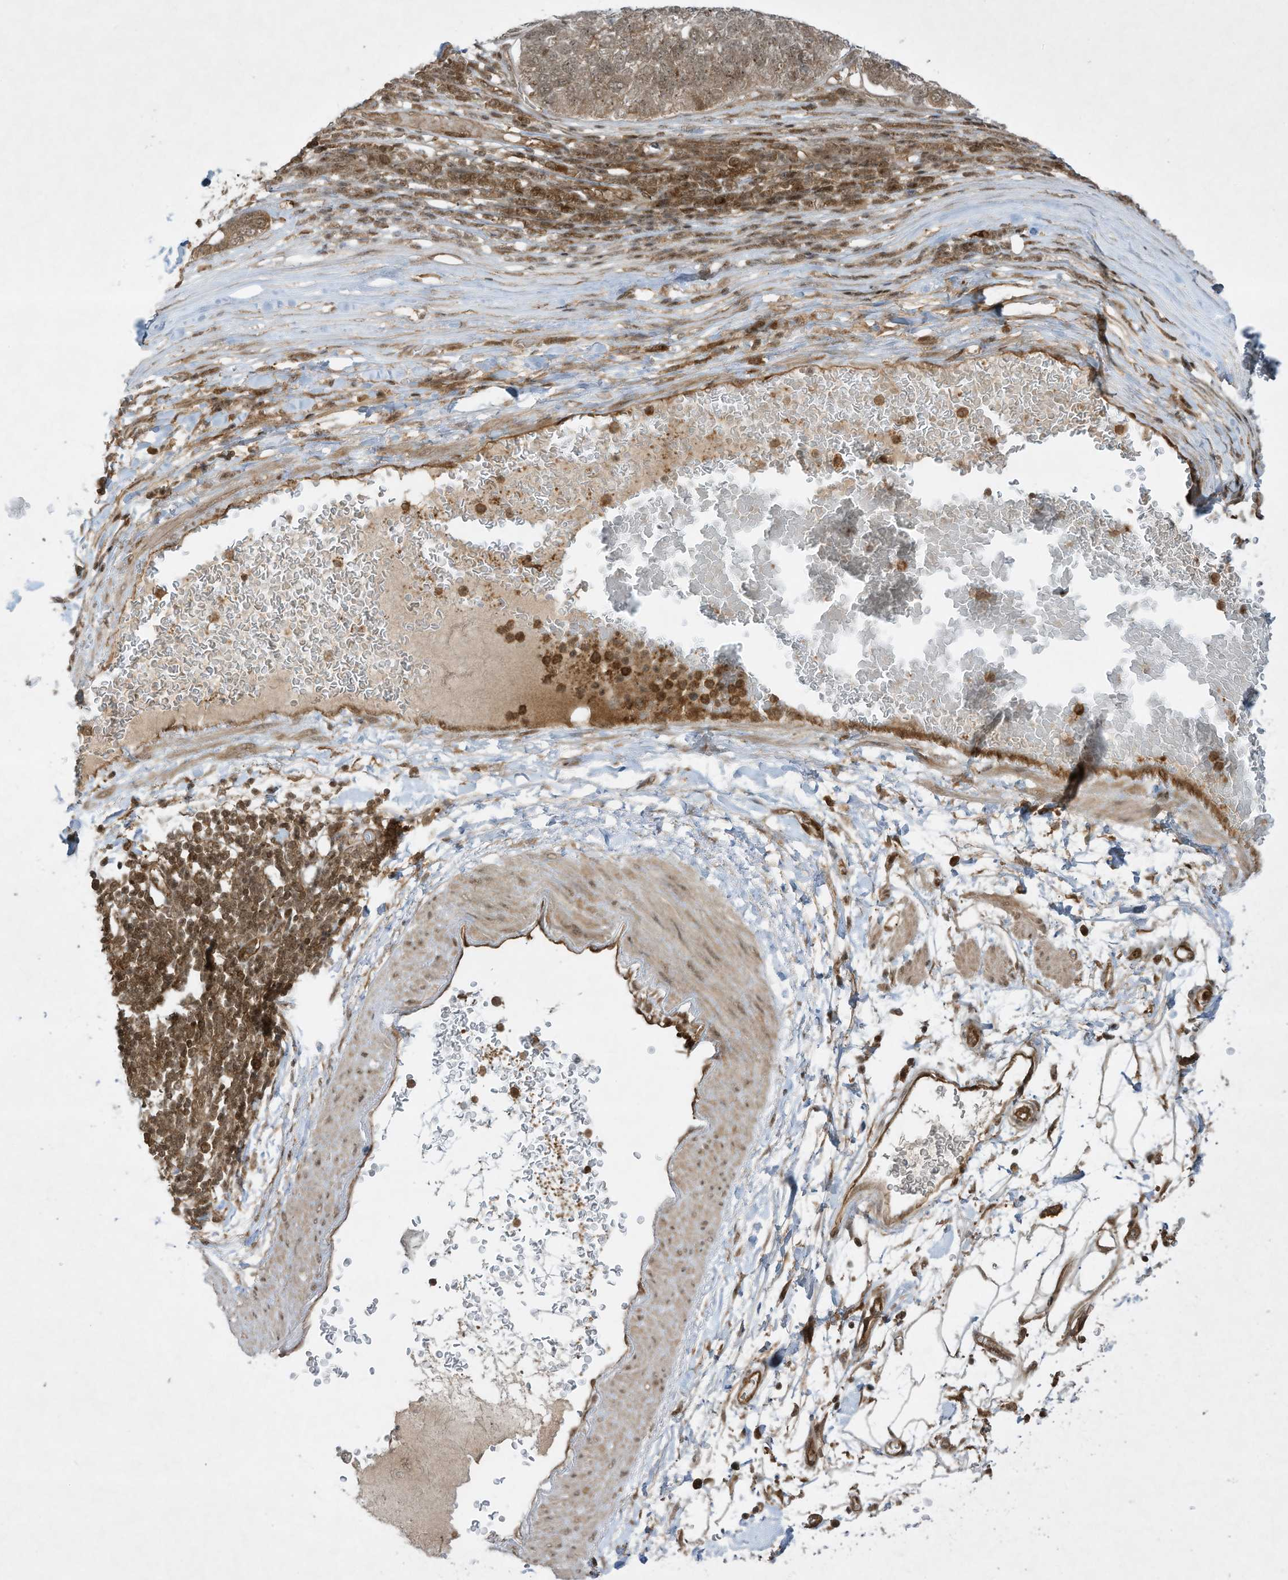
{"staining": {"intensity": "weak", "quantity": ">75%", "location": "cytoplasmic/membranous,nuclear"}, "tissue": "pancreatic cancer", "cell_type": "Tumor cells", "image_type": "cancer", "snomed": [{"axis": "morphology", "description": "Adenocarcinoma, NOS"}, {"axis": "topography", "description": "Pancreas"}], "caption": "This is an image of IHC staining of pancreatic cancer, which shows weak expression in the cytoplasmic/membranous and nuclear of tumor cells.", "gene": "CERT1", "patient": {"sex": "female", "age": 61}}